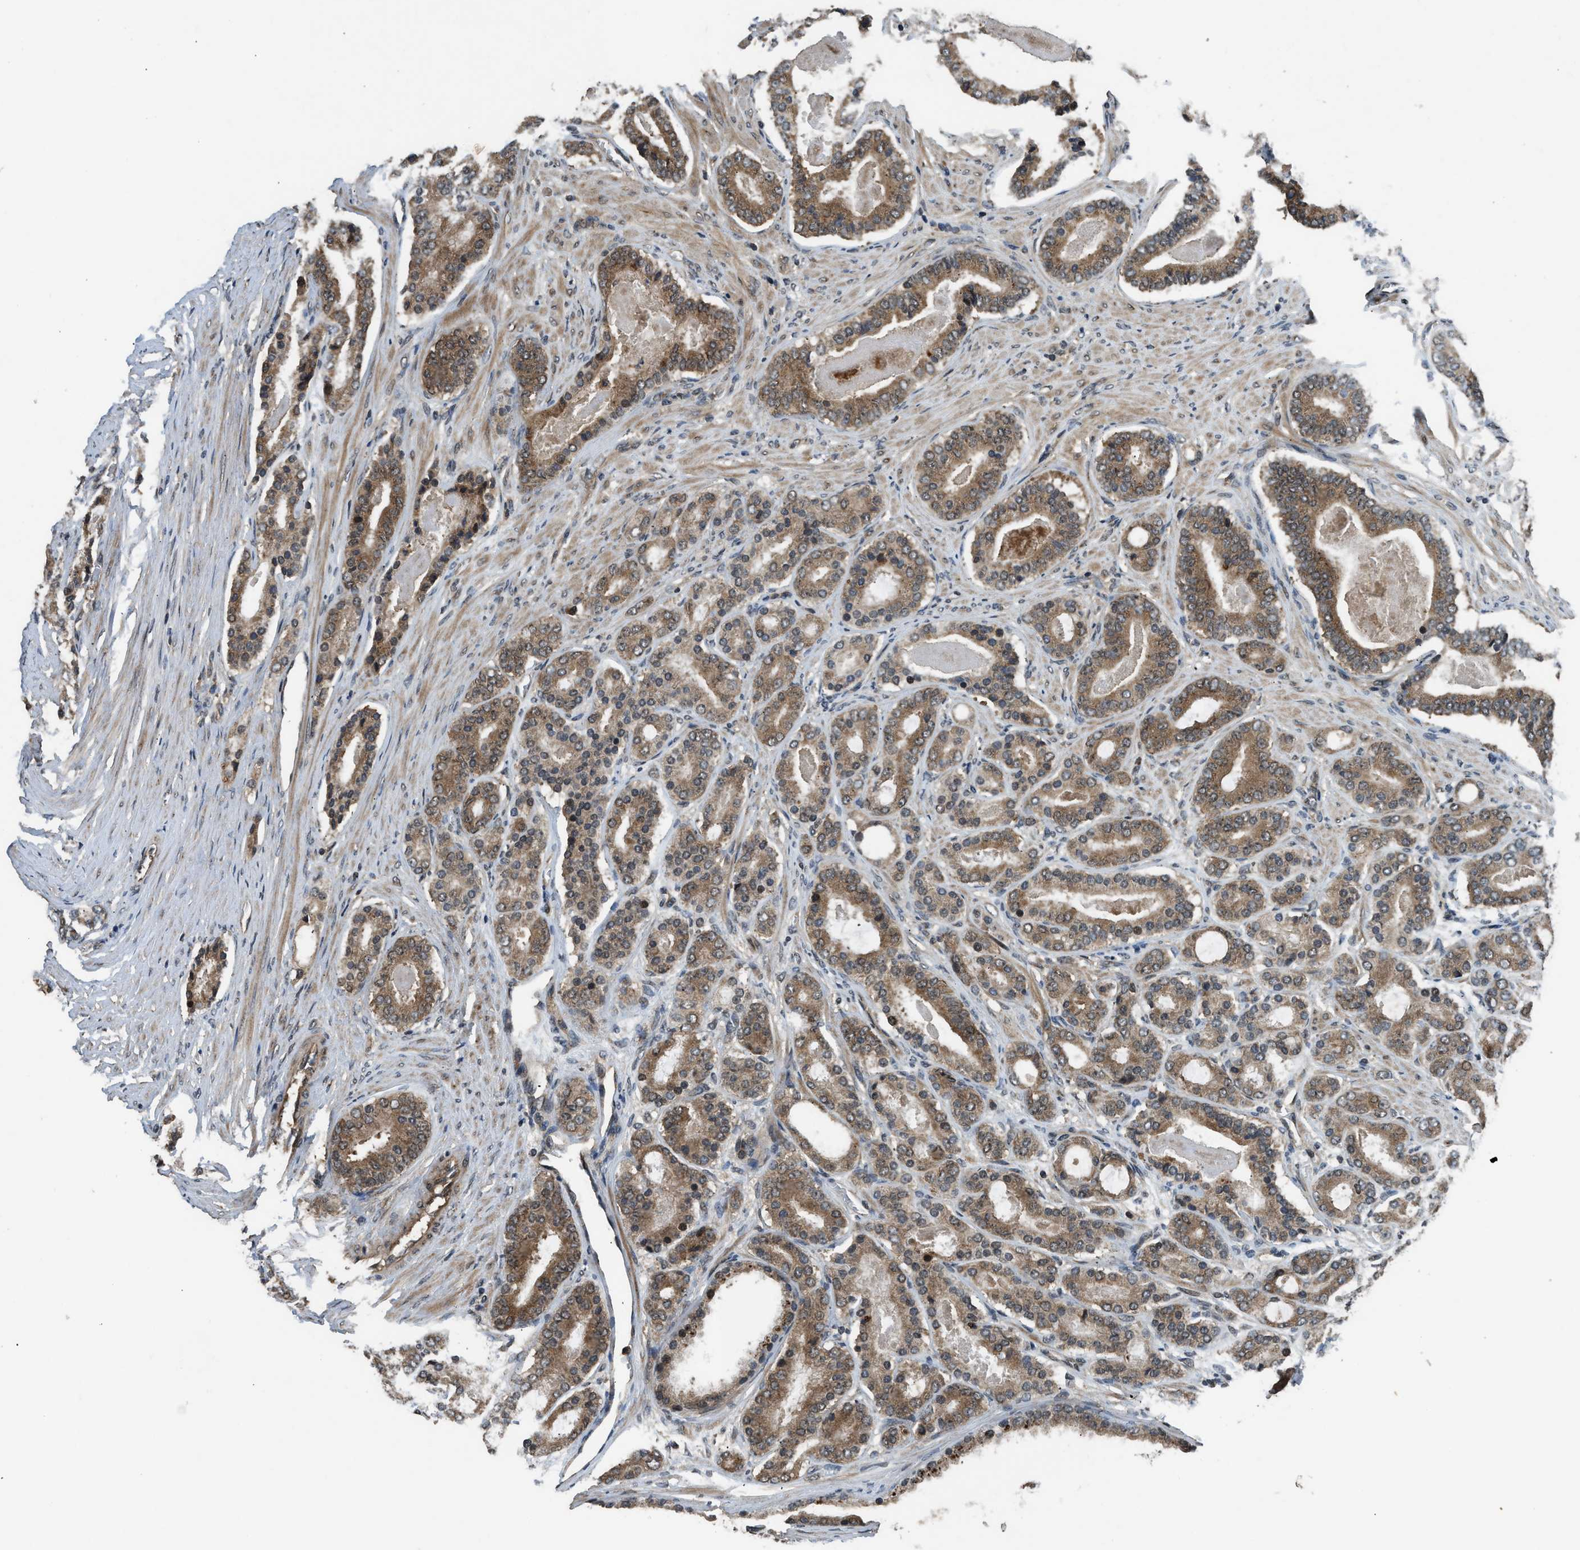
{"staining": {"intensity": "moderate", "quantity": ">75%", "location": "cytoplasmic/membranous"}, "tissue": "prostate cancer", "cell_type": "Tumor cells", "image_type": "cancer", "snomed": [{"axis": "morphology", "description": "Adenocarcinoma, High grade"}, {"axis": "topography", "description": "Prostate"}], "caption": "The histopathology image exhibits immunohistochemical staining of prostate cancer (high-grade adenocarcinoma). There is moderate cytoplasmic/membranous expression is seen in approximately >75% of tumor cells.", "gene": "RPS6KB1", "patient": {"sex": "male", "age": 60}}